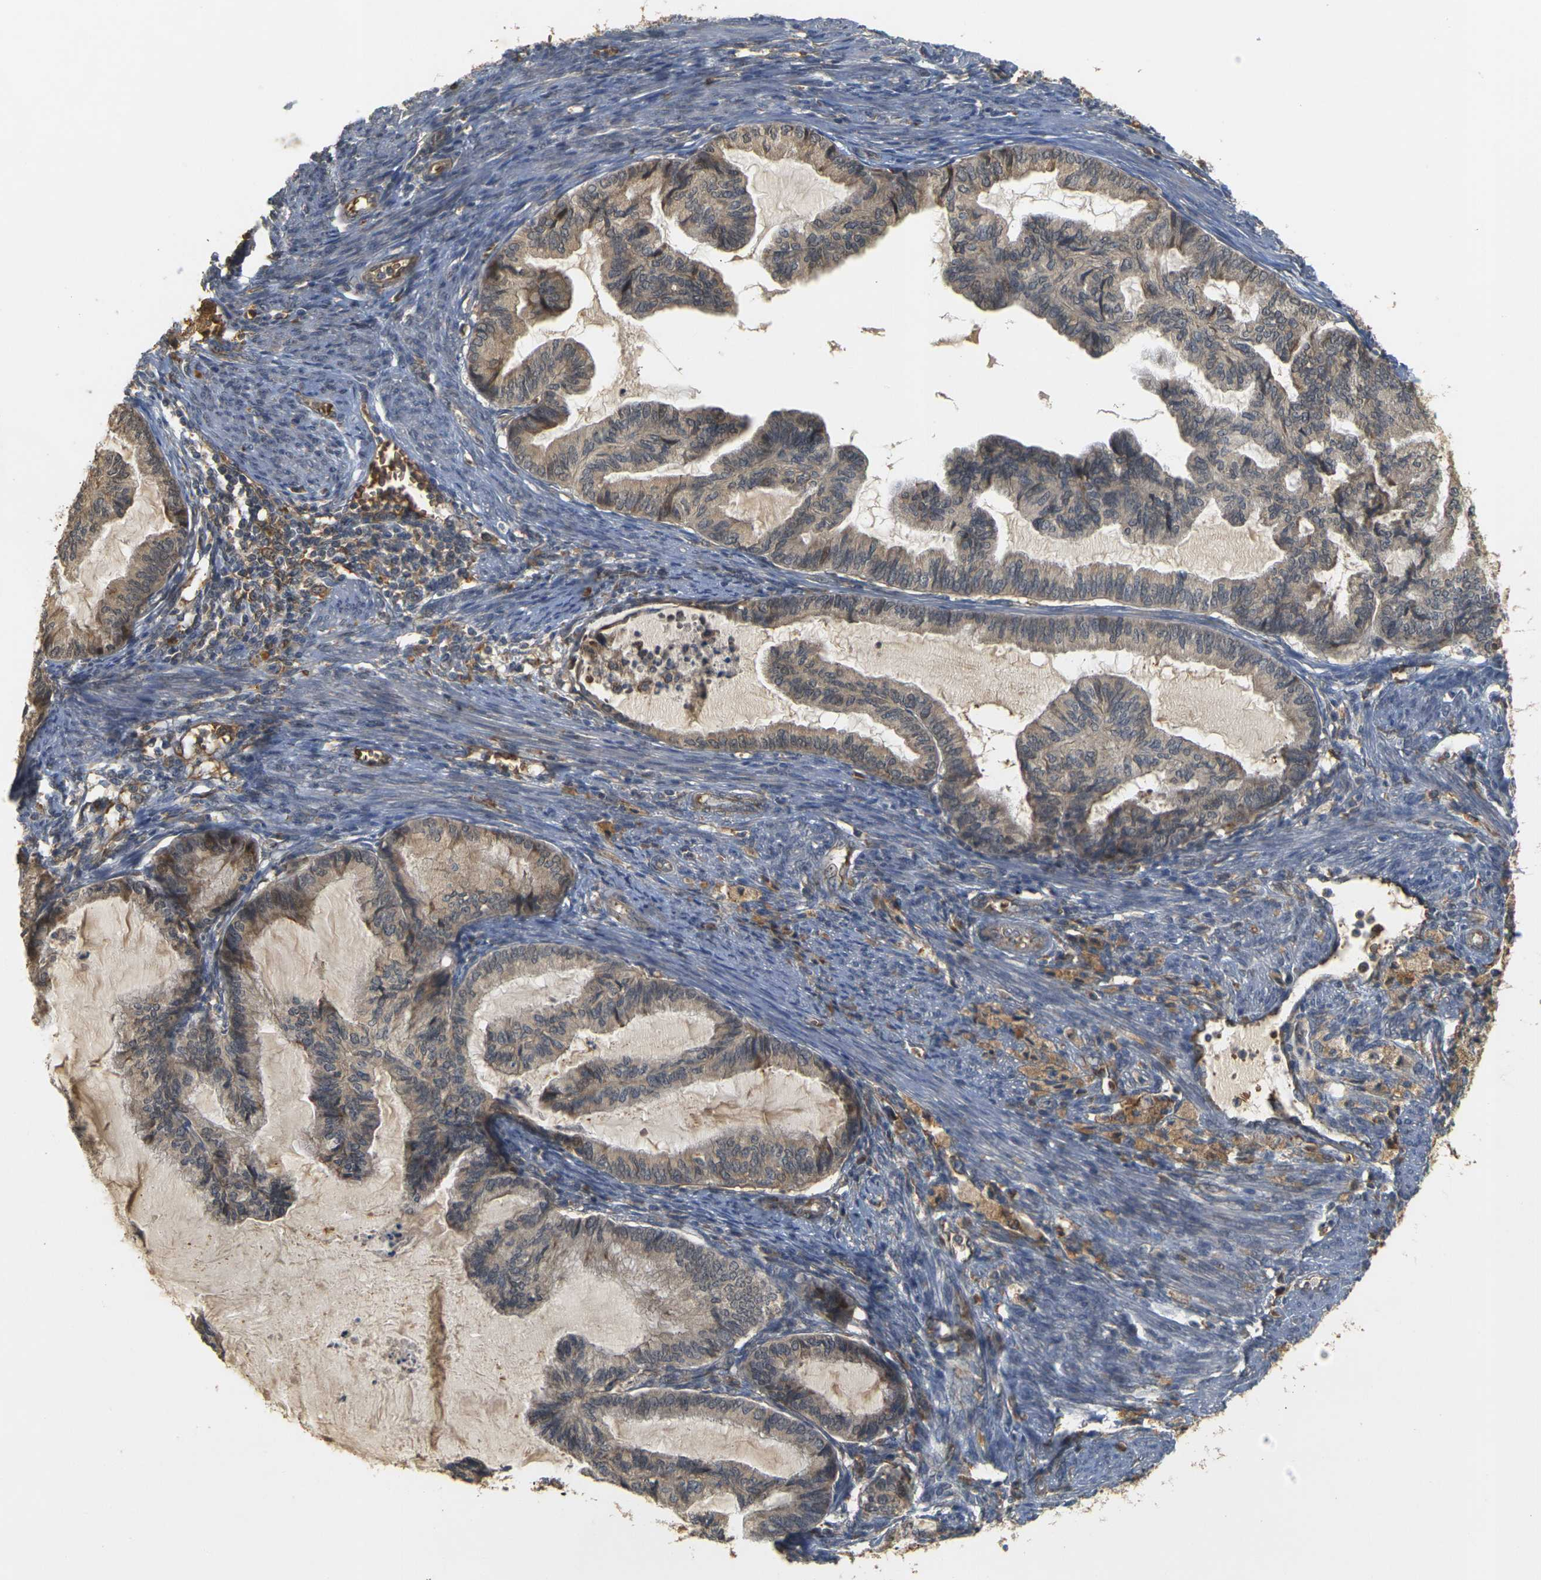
{"staining": {"intensity": "weak", "quantity": ">75%", "location": "cytoplasmic/membranous"}, "tissue": "cervical cancer", "cell_type": "Tumor cells", "image_type": "cancer", "snomed": [{"axis": "morphology", "description": "Normal tissue, NOS"}, {"axis": "morphology", "description": "Adenocarcinoma, NOS"}, {"axis": "topography", "description": "Cervix"}, {"axis": "topography", "description": "Endometrium"}], "caption": "Brown immunohistochemical staining in human adenocarcinoma (cervical) shows weak cytoplasmic/membranous expression in about >75% of tumor cells.", "gene": "MEGF9", "patient": {"sex": "female", "age": 86}}